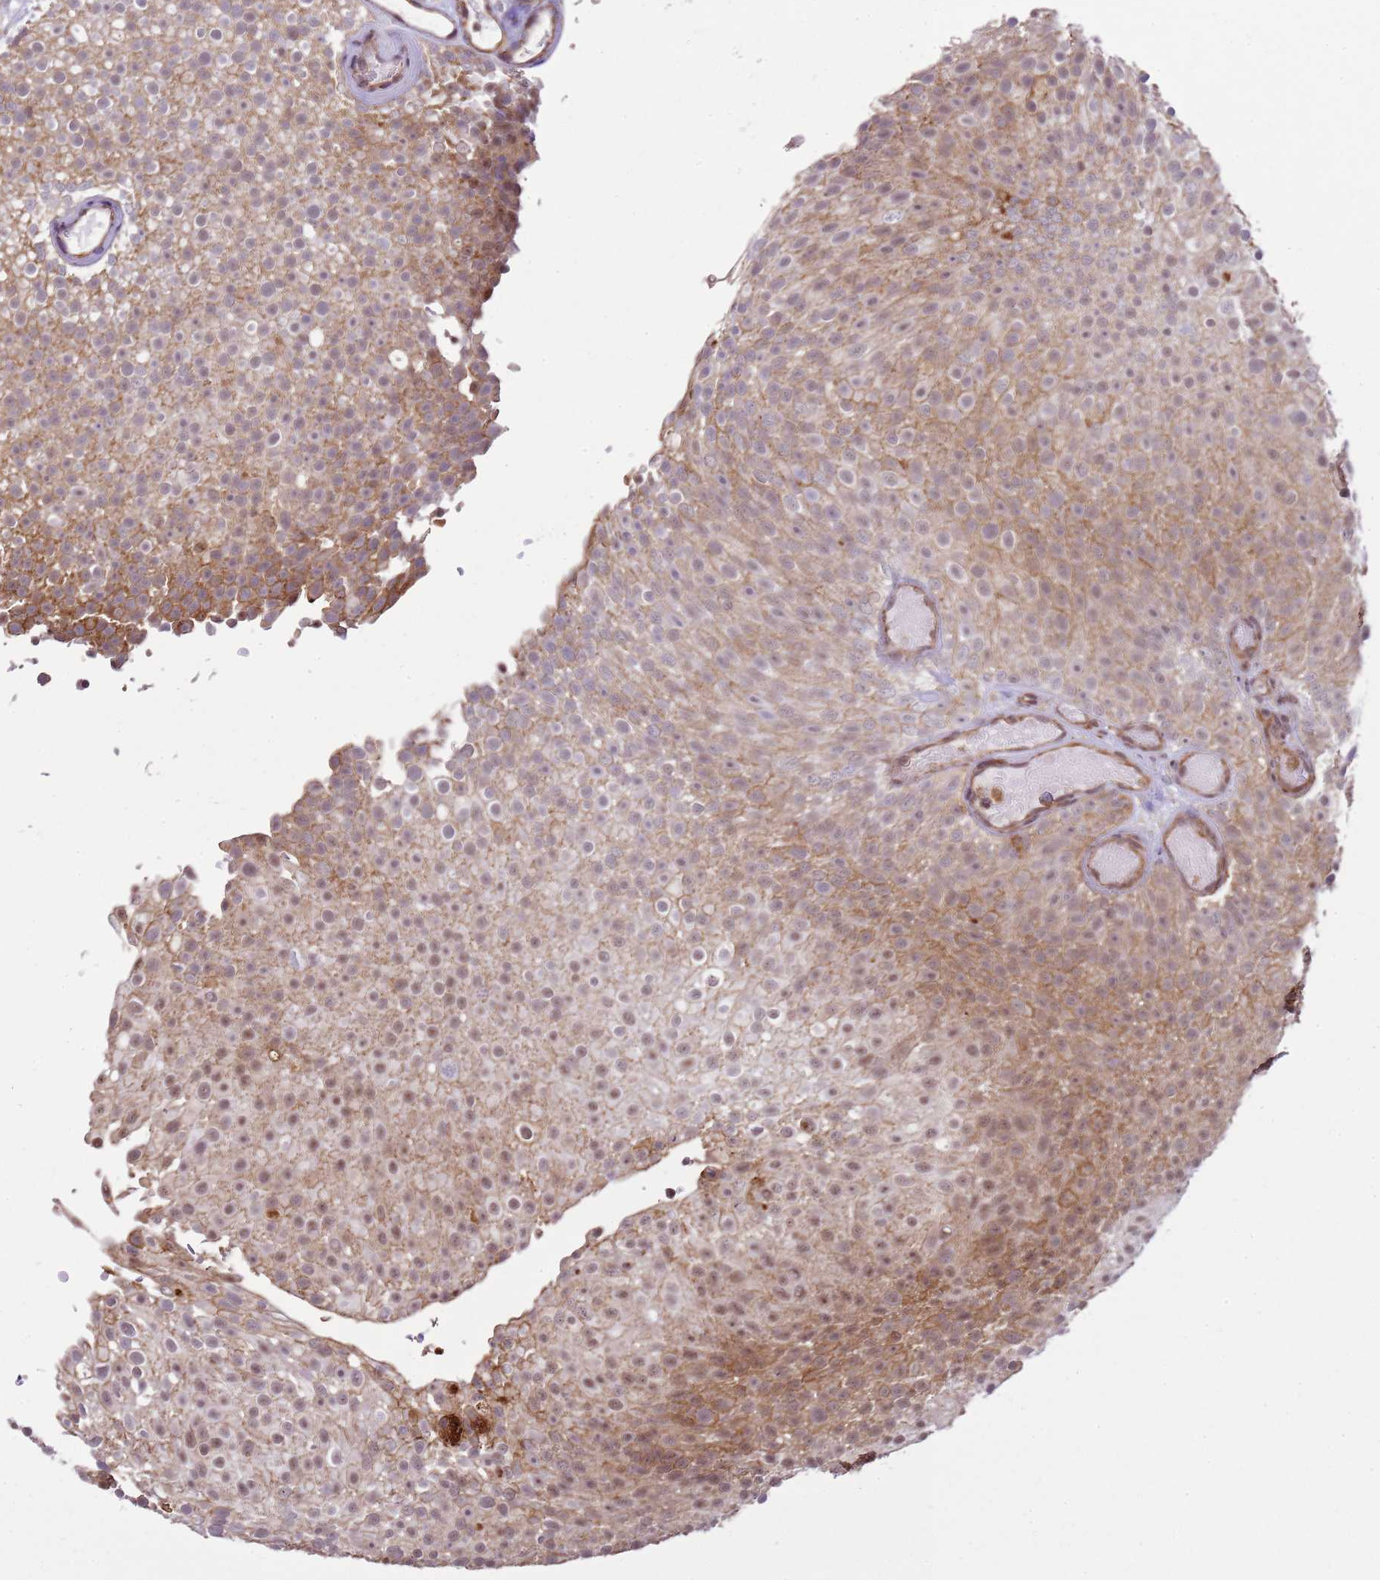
{"staining": {"intensity": "weak", "quantity": "<25%", "location": "nuclear"}, "tissue": "urothelial cancer", "cell_type": "Tumor cells", "image_type": "cancer", "snomed": [{"axis": "morphology", "description": "Urothelial carcinoma, Low grade"}, {"axis": "topography", "description": "Urinary bladder"}], "caption": "A high-resolution micrograph shows IHC staining of urothelial cancer, which reveals no significant staining in tumor cells.", "gene": "GABRE", "patient": {"sex": "male", "age": 78}}